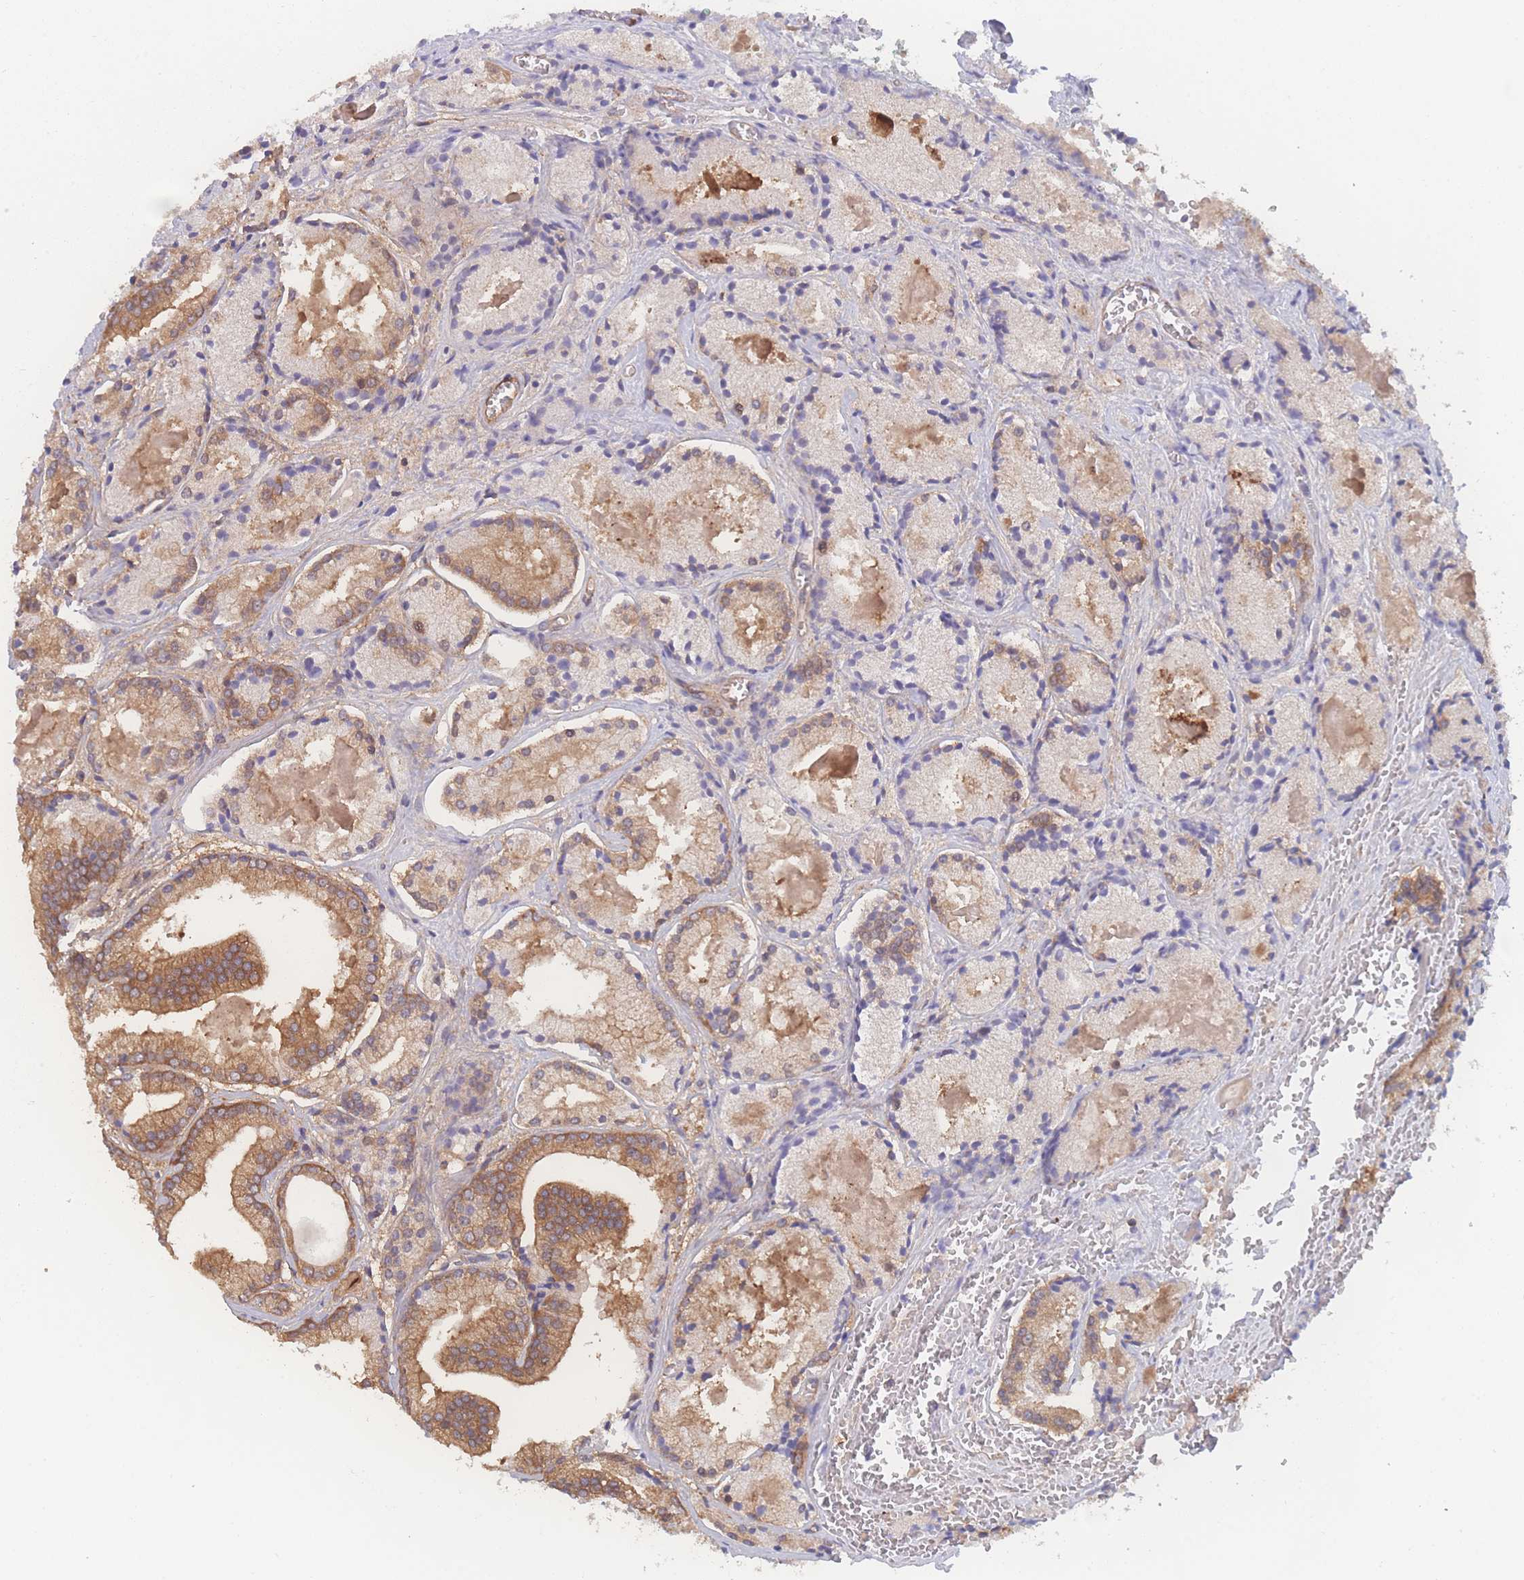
{"staining": {"intensity": "moderate", "quantity": "25%-75%", "location": "cytoplasmic/membranous"}, "tissue": "prostate cancer", "cell_type": "Tumor cells", "image_type": "cancer", "snomed": [{"axis": "morphology", "description": "Adenocarcinoma, High grade"}, {"axis": "topography", "description": "Prostate"}], "caption": "A histopathology image of human prostate cancer stained for a protein reveals moderate cytoplasmic/membranous brown staining in tumor cells.", "gene": "CFAP97", "patient": {"sex": "male", "age": 67}}